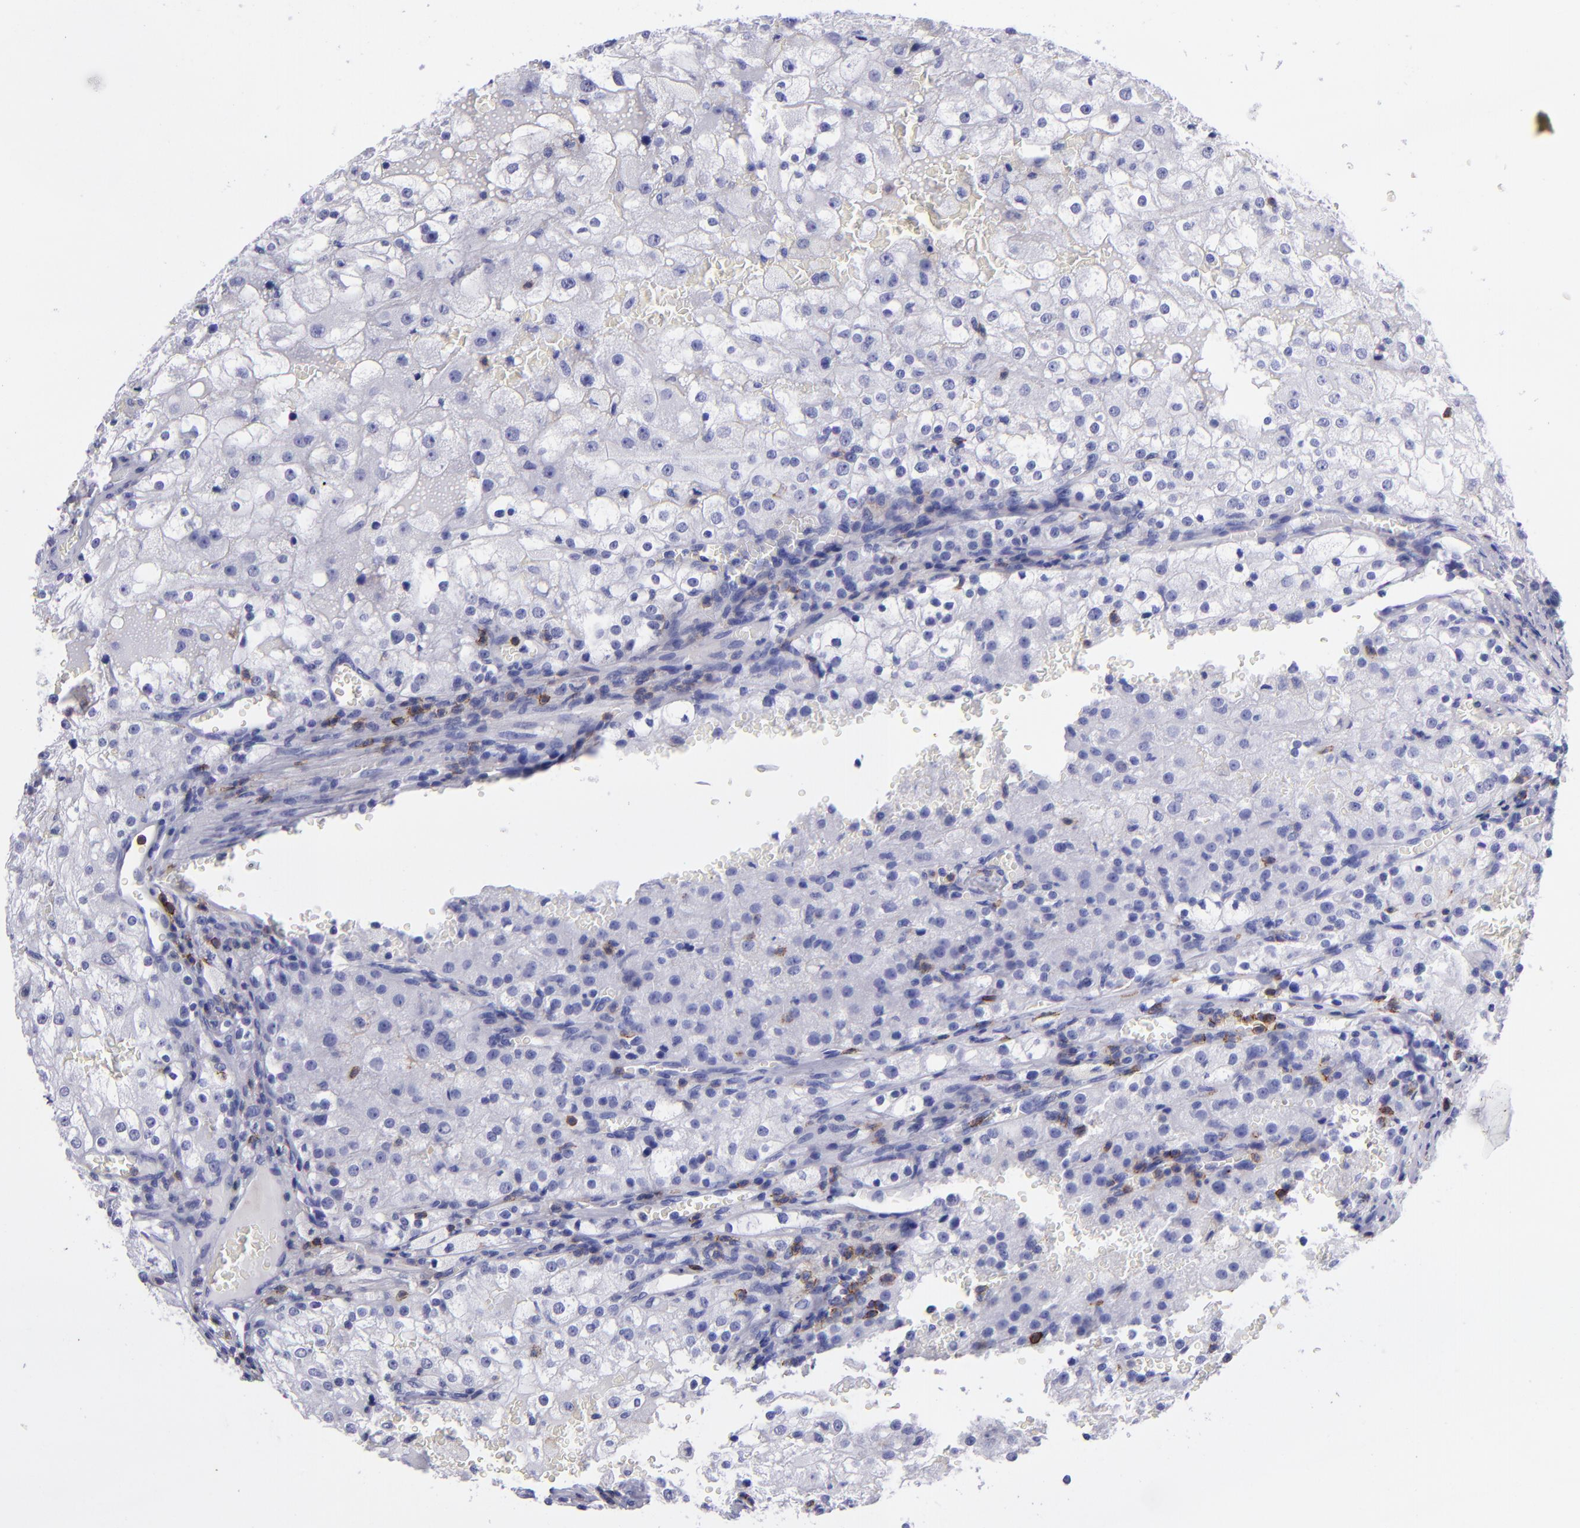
{"staining": {"intensity": "negative", "quantity": "none", "location": "none"}, "tissue": "renal cancer", "cell_type": "Tumor cells", "image_type": "cancer", "snomed": [{"axis": "morphology", "description": "Adenocarcinoma, NOS"}, {"axis": "topography", "description": "Kidney"}], "caption": "This is an immunohistochemistry photomicrograph of human renal cancer (adenocarcinoma). There is no positivity in tumor cells.", "gene": "CD6", "patient": {"sex": "female", "age": 74}}